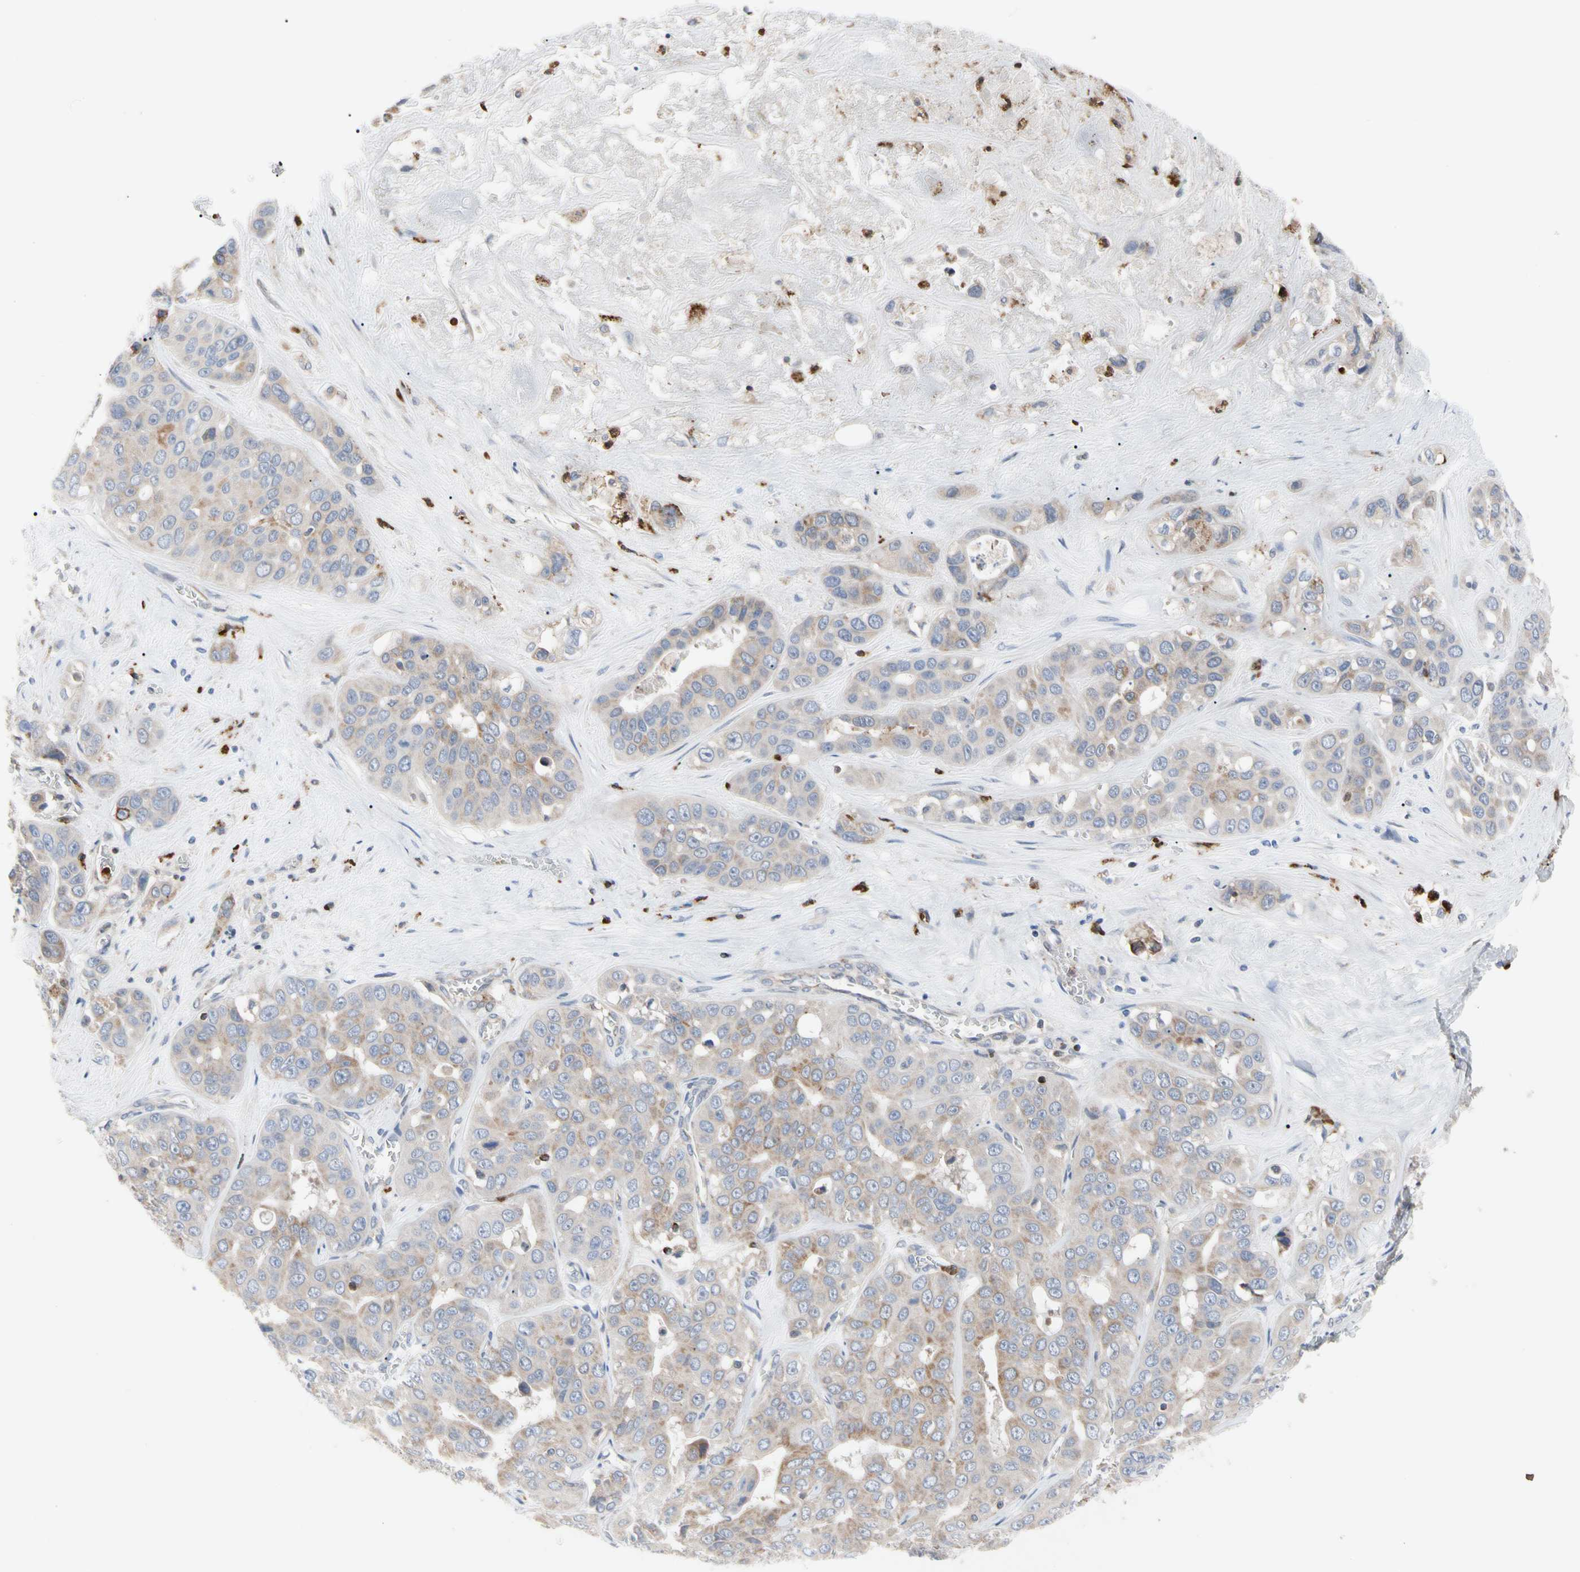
{"staining": {"intensity": "weak", "quantity": "<25%", "location": "cytoplasmic/membranous"}, "tissue": "liver cancer", "cell_type": "Tumor cells", "image_type": "cancer", "snomed": [{"axis": "morphology", "description": "Cholangiocarcinoma"}, {"axis": "topography", "description": "Liver"}], "caption": "IHC histopathology image of liver cholangiocarcinoma stained for a protein (brown), which demonstrates no positivity in tumor cells.", "gene": "MCL1", "patient": {"sex": "female", "age": 52}}